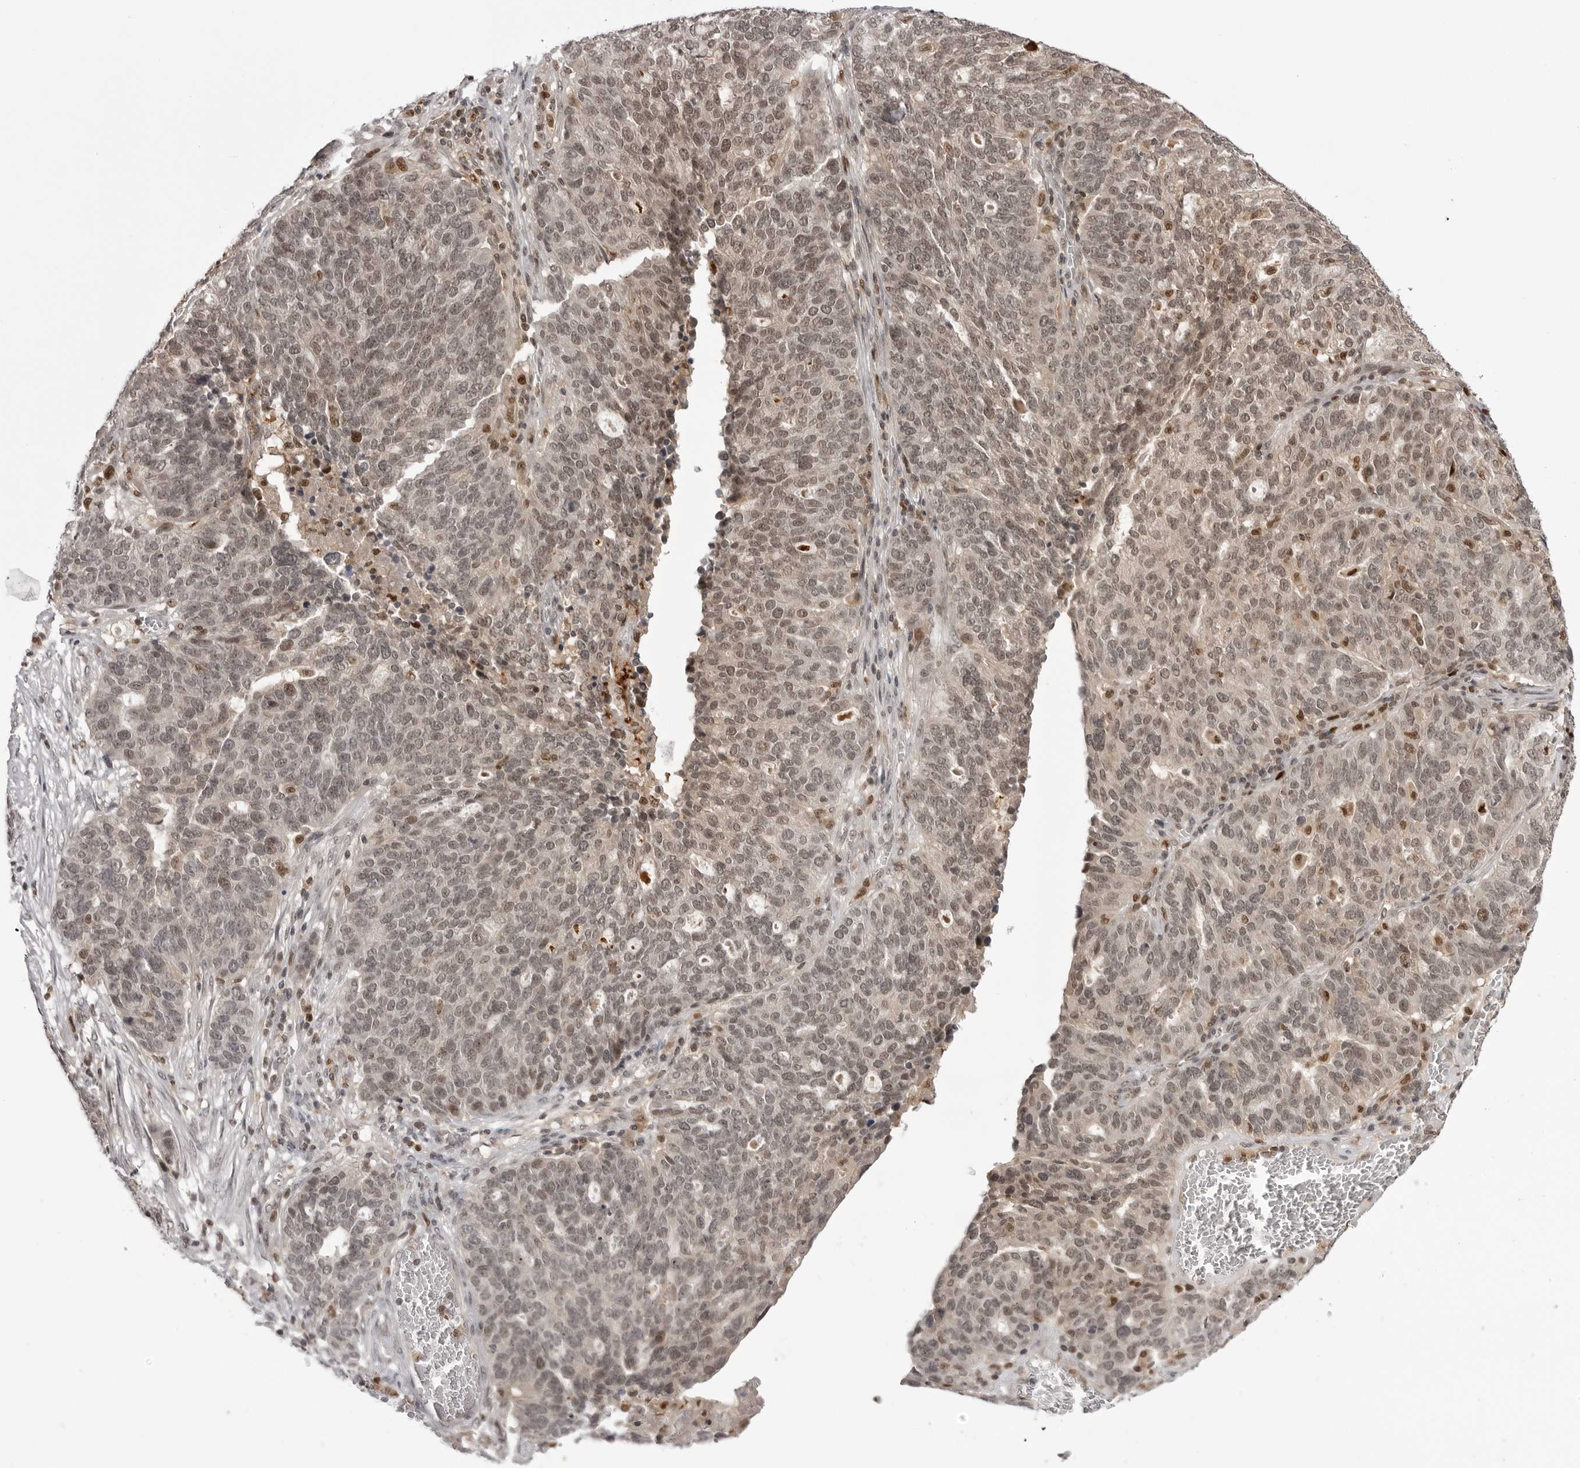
{"staining": {"intensity": "weak", "quantity": ">75%", "location": "nuclear"}, "tissue": "ovarian cancer", "cell_type": "Tumor cells", "image_type": "cancer", "snomed": [{"axis": "morphology", "description": "Cystadenocarcinoma, serous, NOS"}, {"axis": "topography", "description": "Ovary"}], "caption": "Ovarian serous cystadenocarcinoma tissue reveals weak nuclear positivity in approximately >75% of tumor cells", "gene": "PTK2B", "patient": {"sex": "female", "age": 59}}